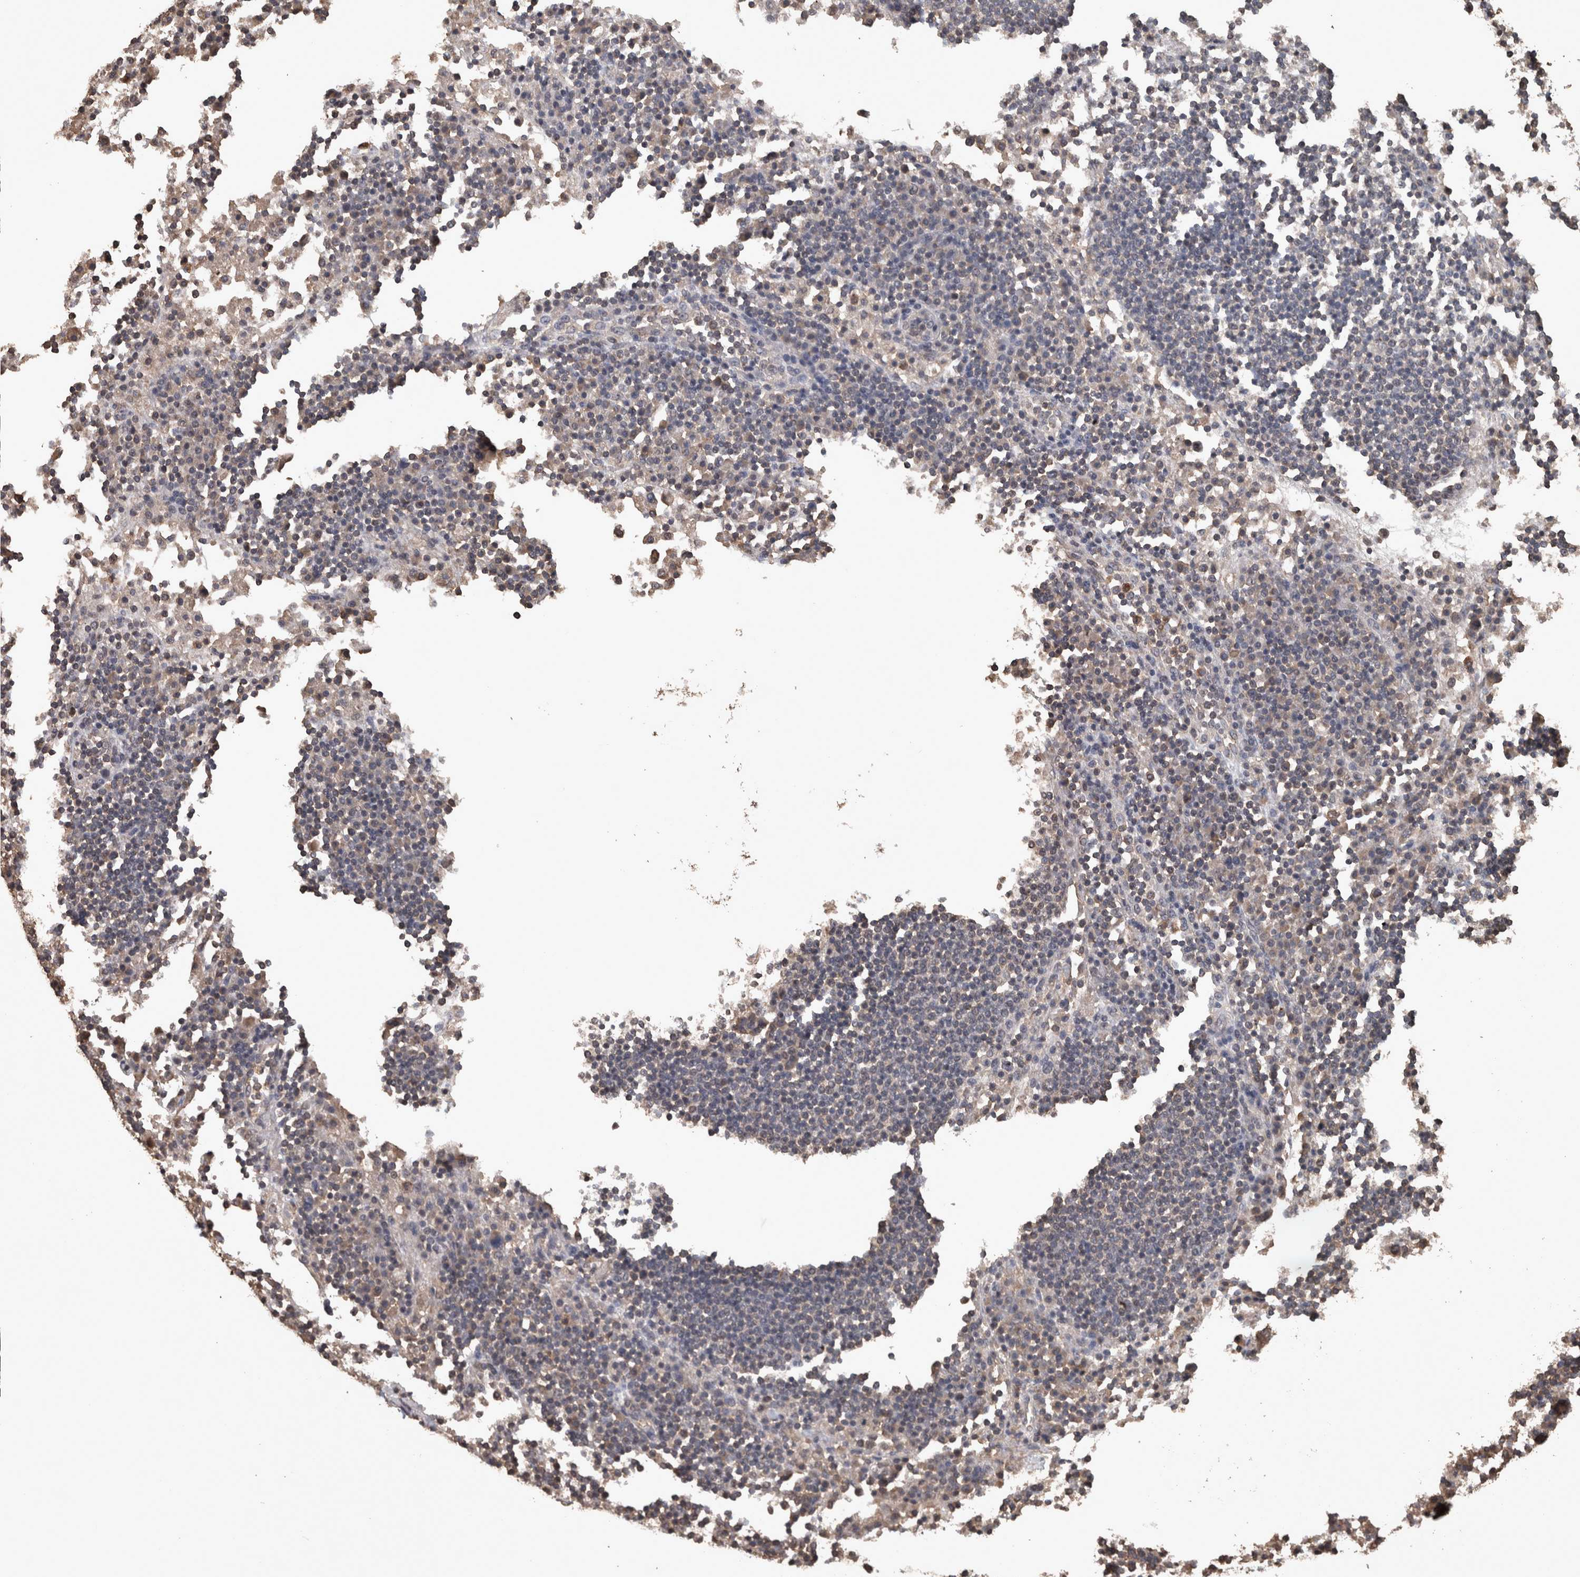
{"staining": {"intensity": "moderate", "quantity": "25%-75%", "location": "cytoplasmic/membranous"}, "tissue": "lymph node", "cell_type": "Germinal center cells", "image_type": "normal", "snomed": [{"axis": "morphology", "description": "Normal tissue, NOS"}, {"axis": "topography", "description": "Lymph node"}], "caption": "Lymph node stained with immunohistochemistry demonstrates moderate cytoplasmic/membranous expression in about 25%-75% of germinal center cells.", "gene": "FGFRL1", "patient": {"sex": "female", "age": 53}}